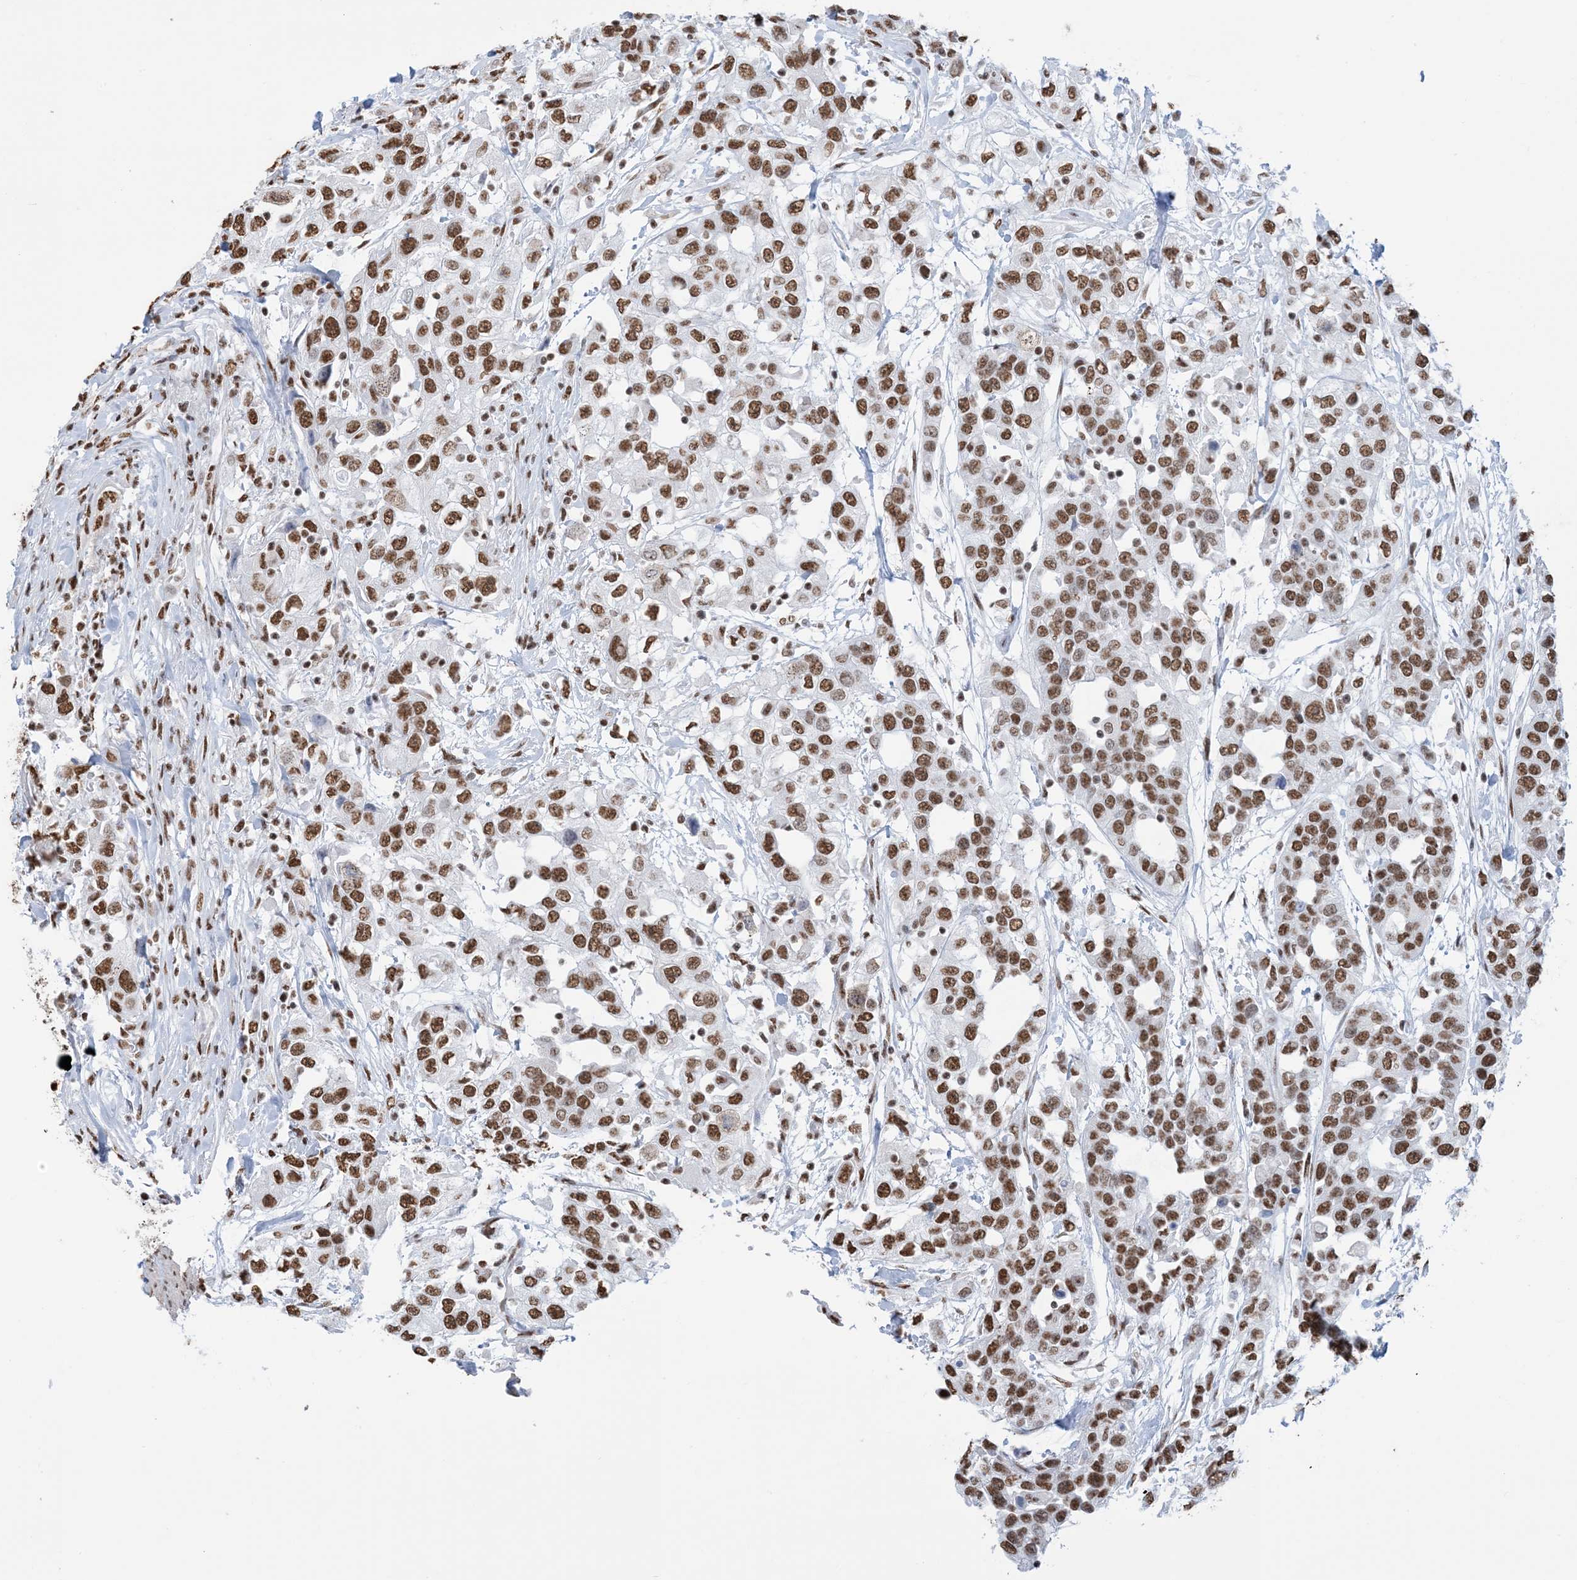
{"staining": {"intensity": "strong", "quantity": ">75%", "location": "nuclear"}, "tissue": "urothelial cancer", "cell_type": "Tumor cells", "image_type": "cancer", "snomed": [{"axis": "morphology", "description": "Urothelial carcinoma, High grade"}, {"axis": "topography", "description": "Urinary bladder"}], "caption": "This photomicrograph displays urothelial cancer stained with immunohistochemistry to label a protein in brown. The nuclear of tumor cells show strong positivity for the protein. Nuclei are counter-stained blue.", "gene": "ZNF792", "patient": {"sex": "female", "age": 80}}